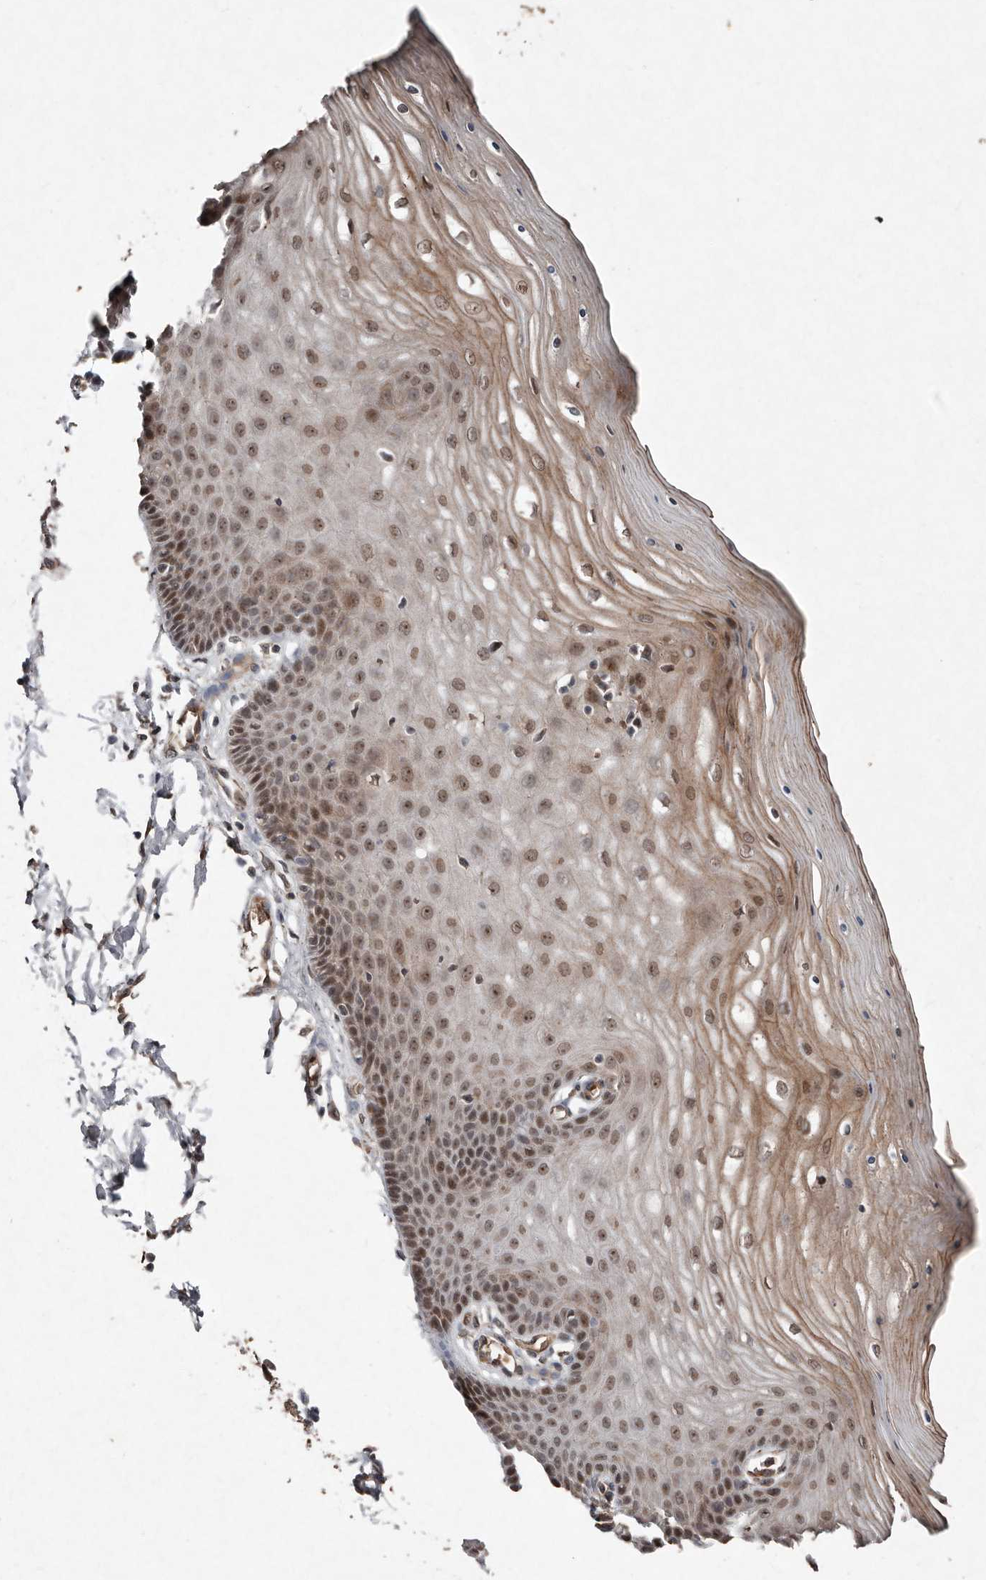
{"staining": {"intensity": "weak", "quantity": ">75%", "location": "cytoplasmic/membranous"}, "tissue": "cervix", "cell_type": "Glandular cells", "image_type": "normal", "snomed": [{"axis": "morphology", "description": "Normal tissue, NOS"}, {"axis": "topography", "description": "Cervix"}], "caption": "Immunohistochemical staining of unremarkable human cervix displays >75% levels of weak cytoplasmic/membranous protein positivity in about >75% of glandular cells. The staining was performed using DAB to visualize the protein expression in brown, while the nuclei were stained in blue with hematoxylin (Magnification: 20x).", "gene": "DIP2C", "patient": {"sex": "female", "age": 55}}